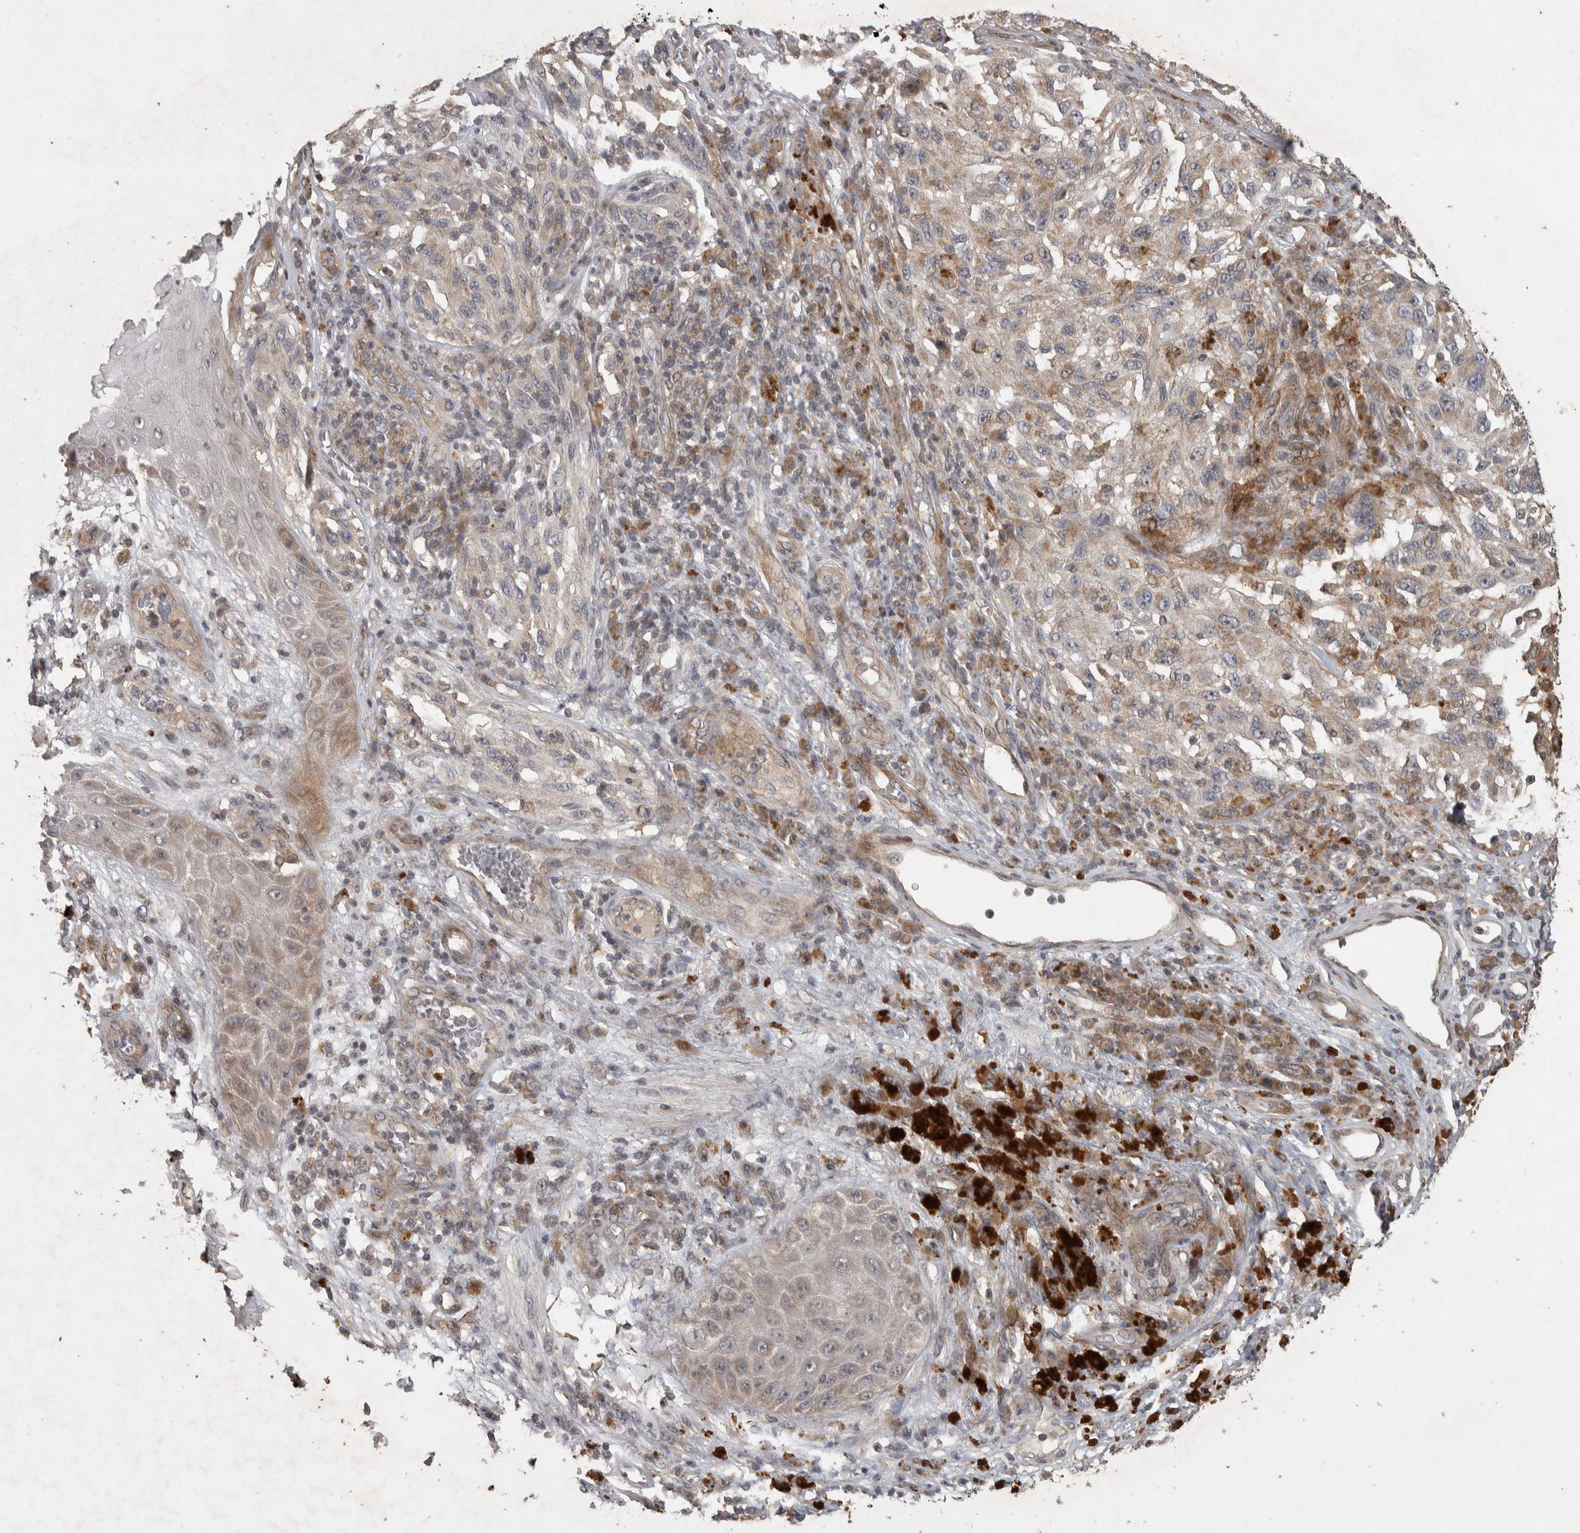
{"staining": {"intensity": "weak", "quantity": "25%-75%", "location": "cytoplasmic/membranous"}, "tissue": "melanoma", "cell_type": "Tumor cells", "image_type": "cancer", "snomed": [{"axis": "morphology", "description": "Malignant melanoma, NOS"}, {"axis": "topography", "description": "Skin"}], "caption": "An immunohistochemistry (IHC) micrograph of tumor tissue is shown. Protein staining in brown shows weak cytoplasmic/membranous positivity in melanoma within tumor cells.", "gene": "ERAL1", "patient": {"sex": "female", "age": 73}}